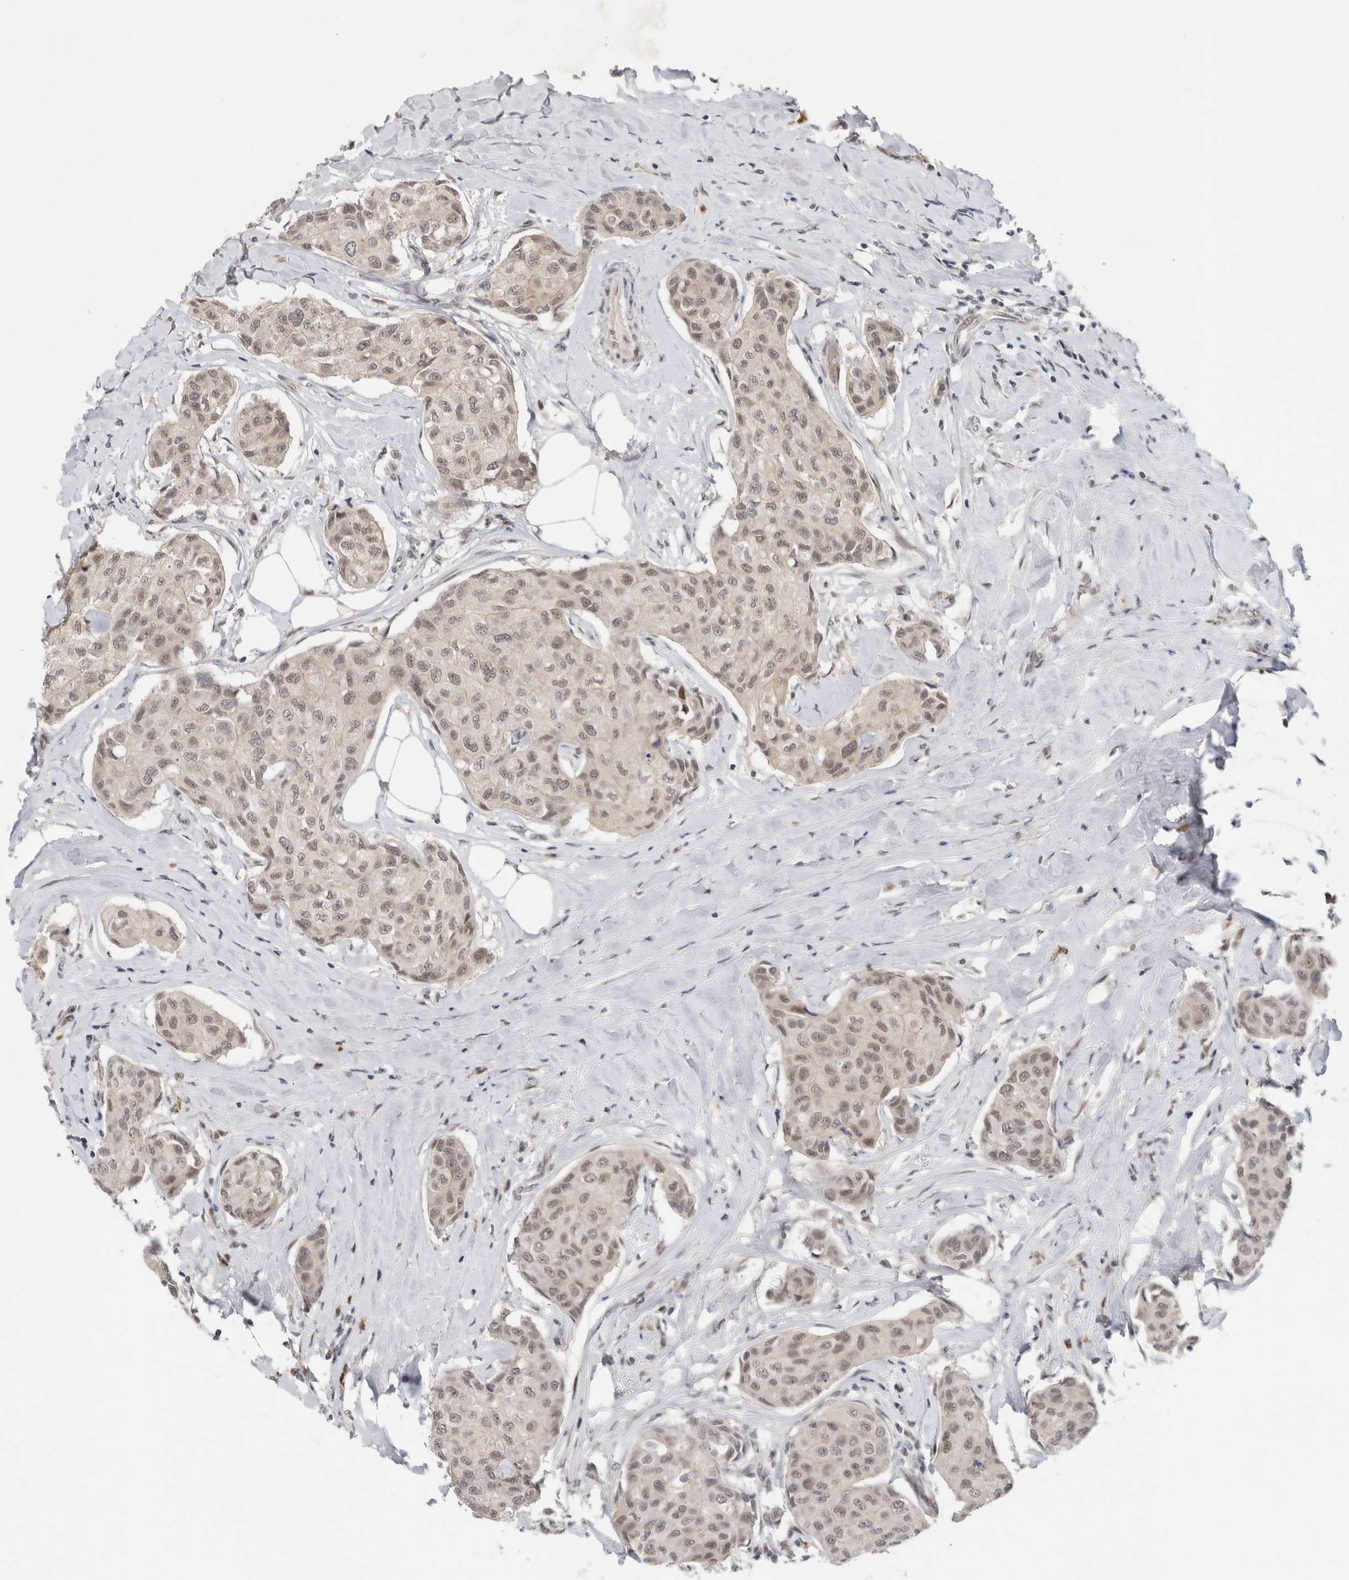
{"staining": {"intensity": "weak", "quantity": ">75%", "location": "nuclear"}, "tissue": "breast cancer", "cell_type": "Tumor cells", "image_type": "cancer", "snomed": [{"axis": "morphology", "description": "Duct carcinoma"}, {"axis": "topography", "description": "Breast"}], "caption": "Approximately >75% of tumor cells in human breast infiltrating ductal carcinoma show weak nuclear protein staining as visualized by brown immunohistochemical staining.", "gene": "HESX1", "patient": {"sex": "female", "age": 80}}